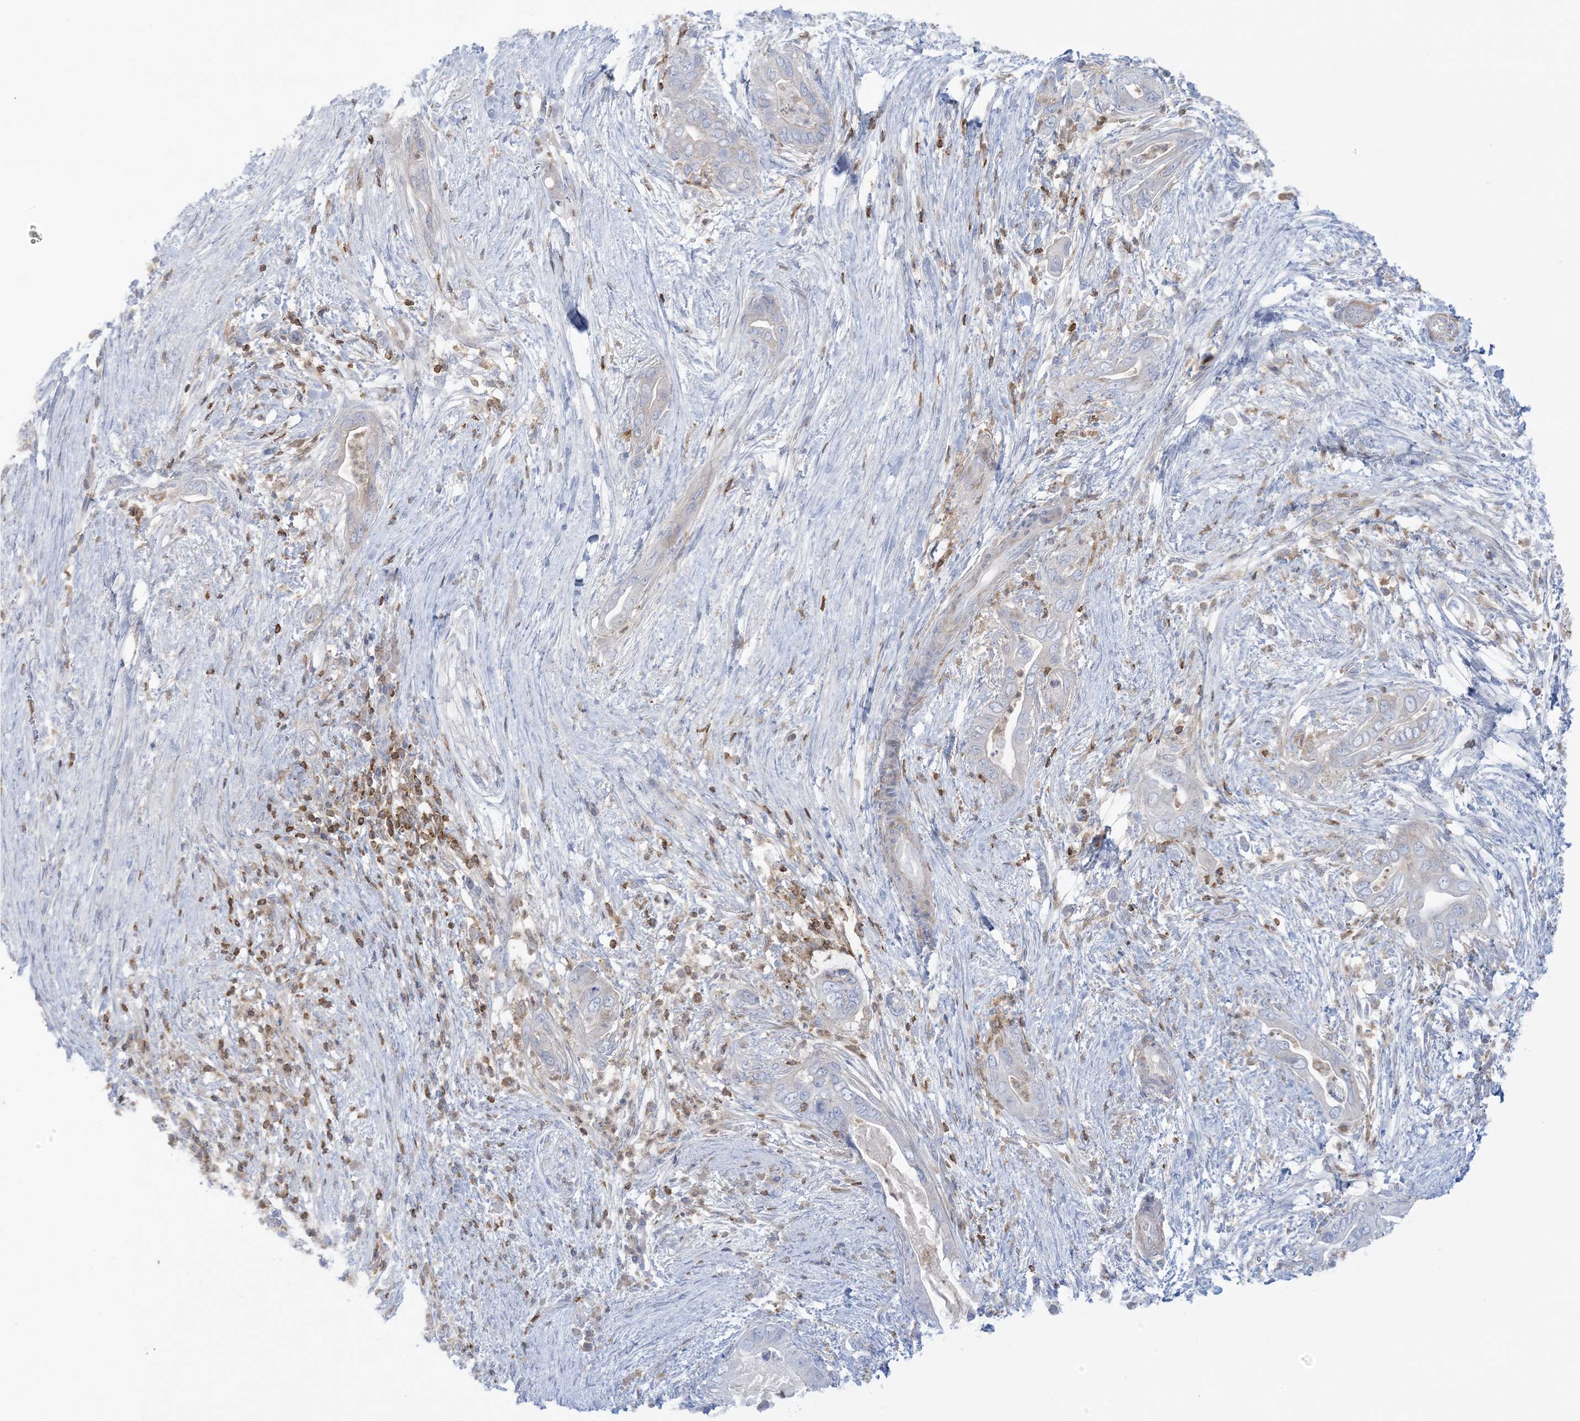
{"staining": {"intensity": "negative", "quantity": "none", "location": "none"}, "tissue": "pancreatic cancer", "cell_type": "Tumor cells", "image_type": "cancer", "snomed": [{"axis": "morphology", "description": "Adenocarcinoma, NOS"}, {"axis": "topography", "description": "Pancreas"}], "caption": "Tumor cells are negative for protein expression in human pancreatic cancer.", "gene": "ARHGAP30", "patient": {"sex": "male", "age": 75}}